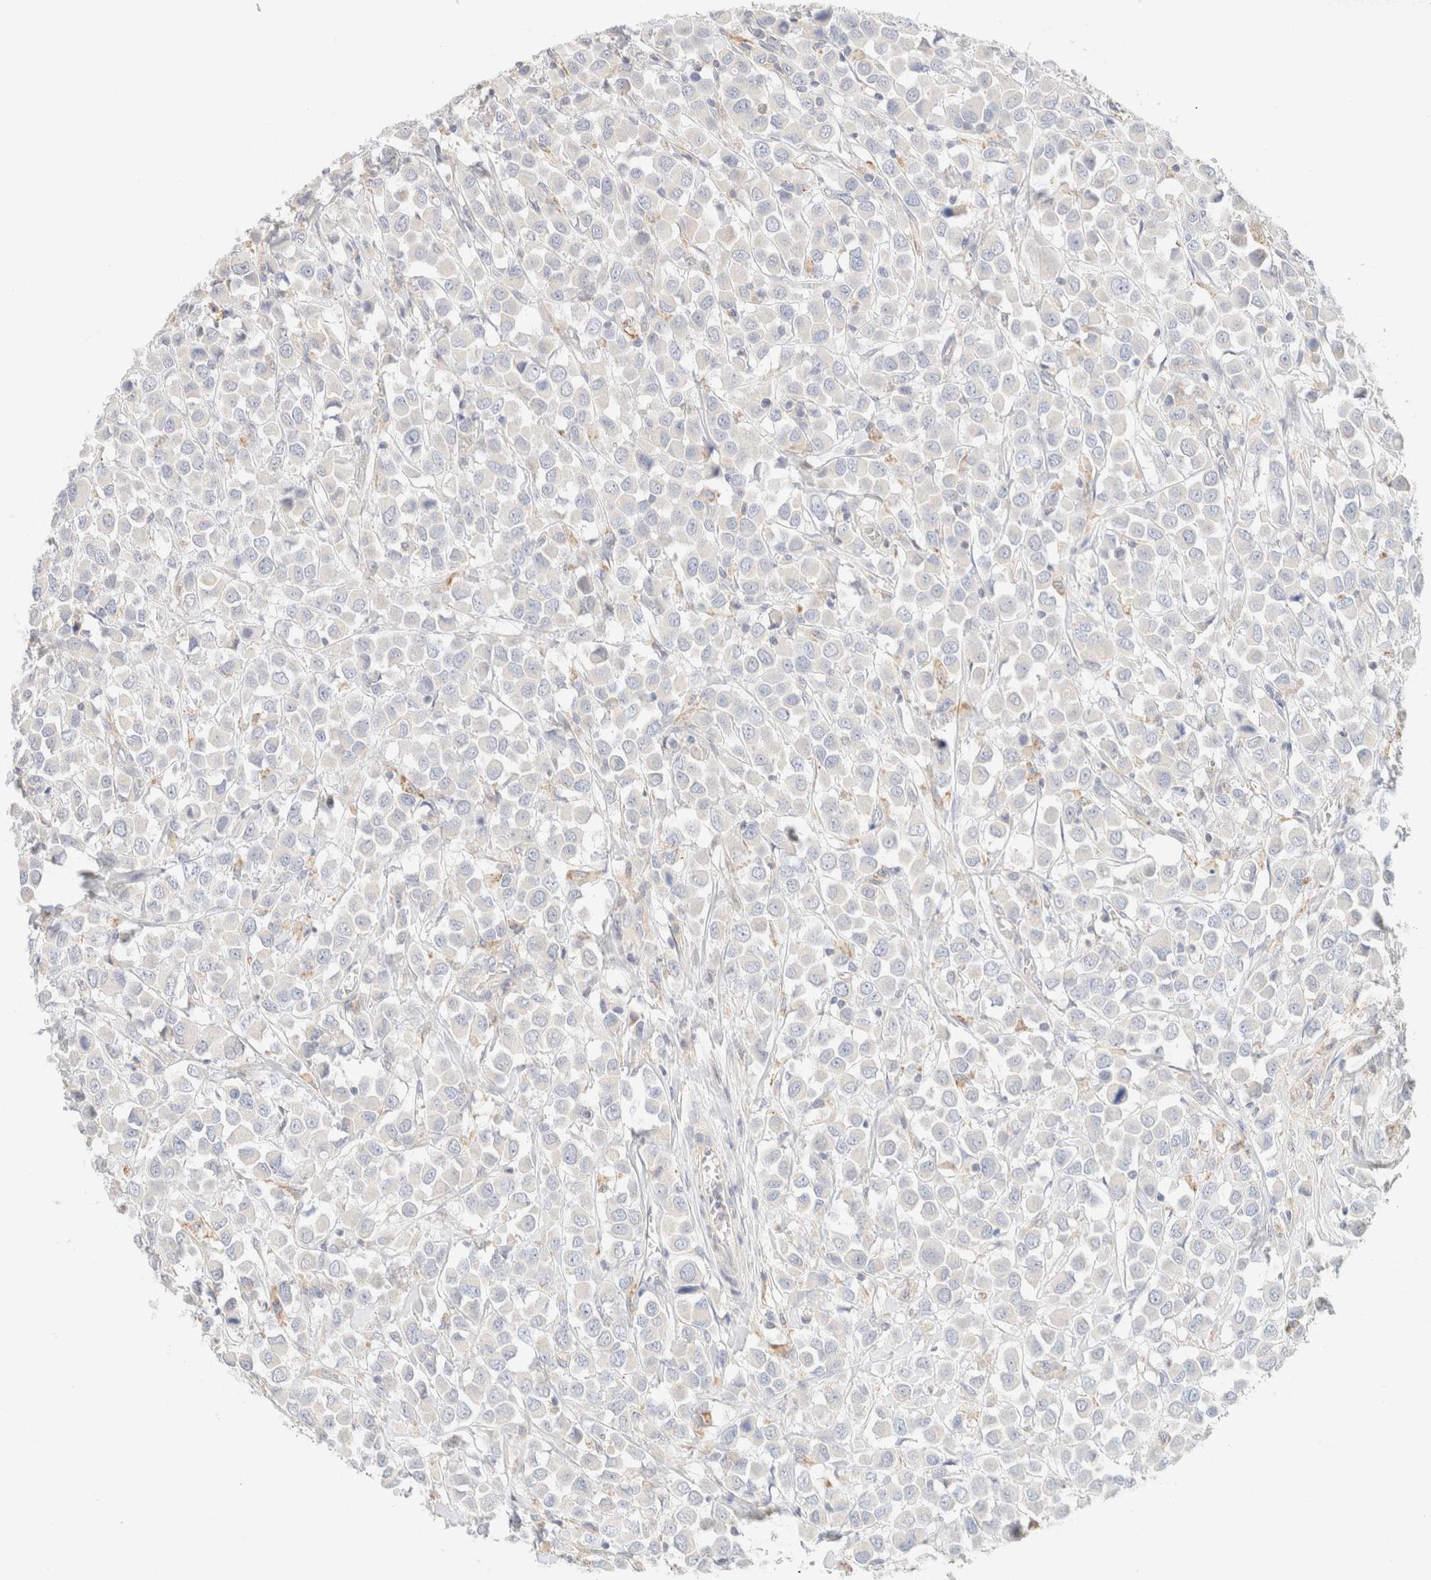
{"staining": {"intensity": "negative", "quantity": "none", "location": "none"}, "tissue": "breast cancer", "cell_type": "Tumor cells", "image_type": "cancer", "snomed": [{"axis": "morphology", "description": "Duct carcinoma"}, {"axis": "topography", "description": "Breast"}], "caption": "This is an immunohistochemistry (IHC) histopathology image of breast cancer (infiltrating ductal carcinoma). There is no positivity in tumor cells.", "gene": "SARM1", "patient": {"sex": "female", "age": 61}}